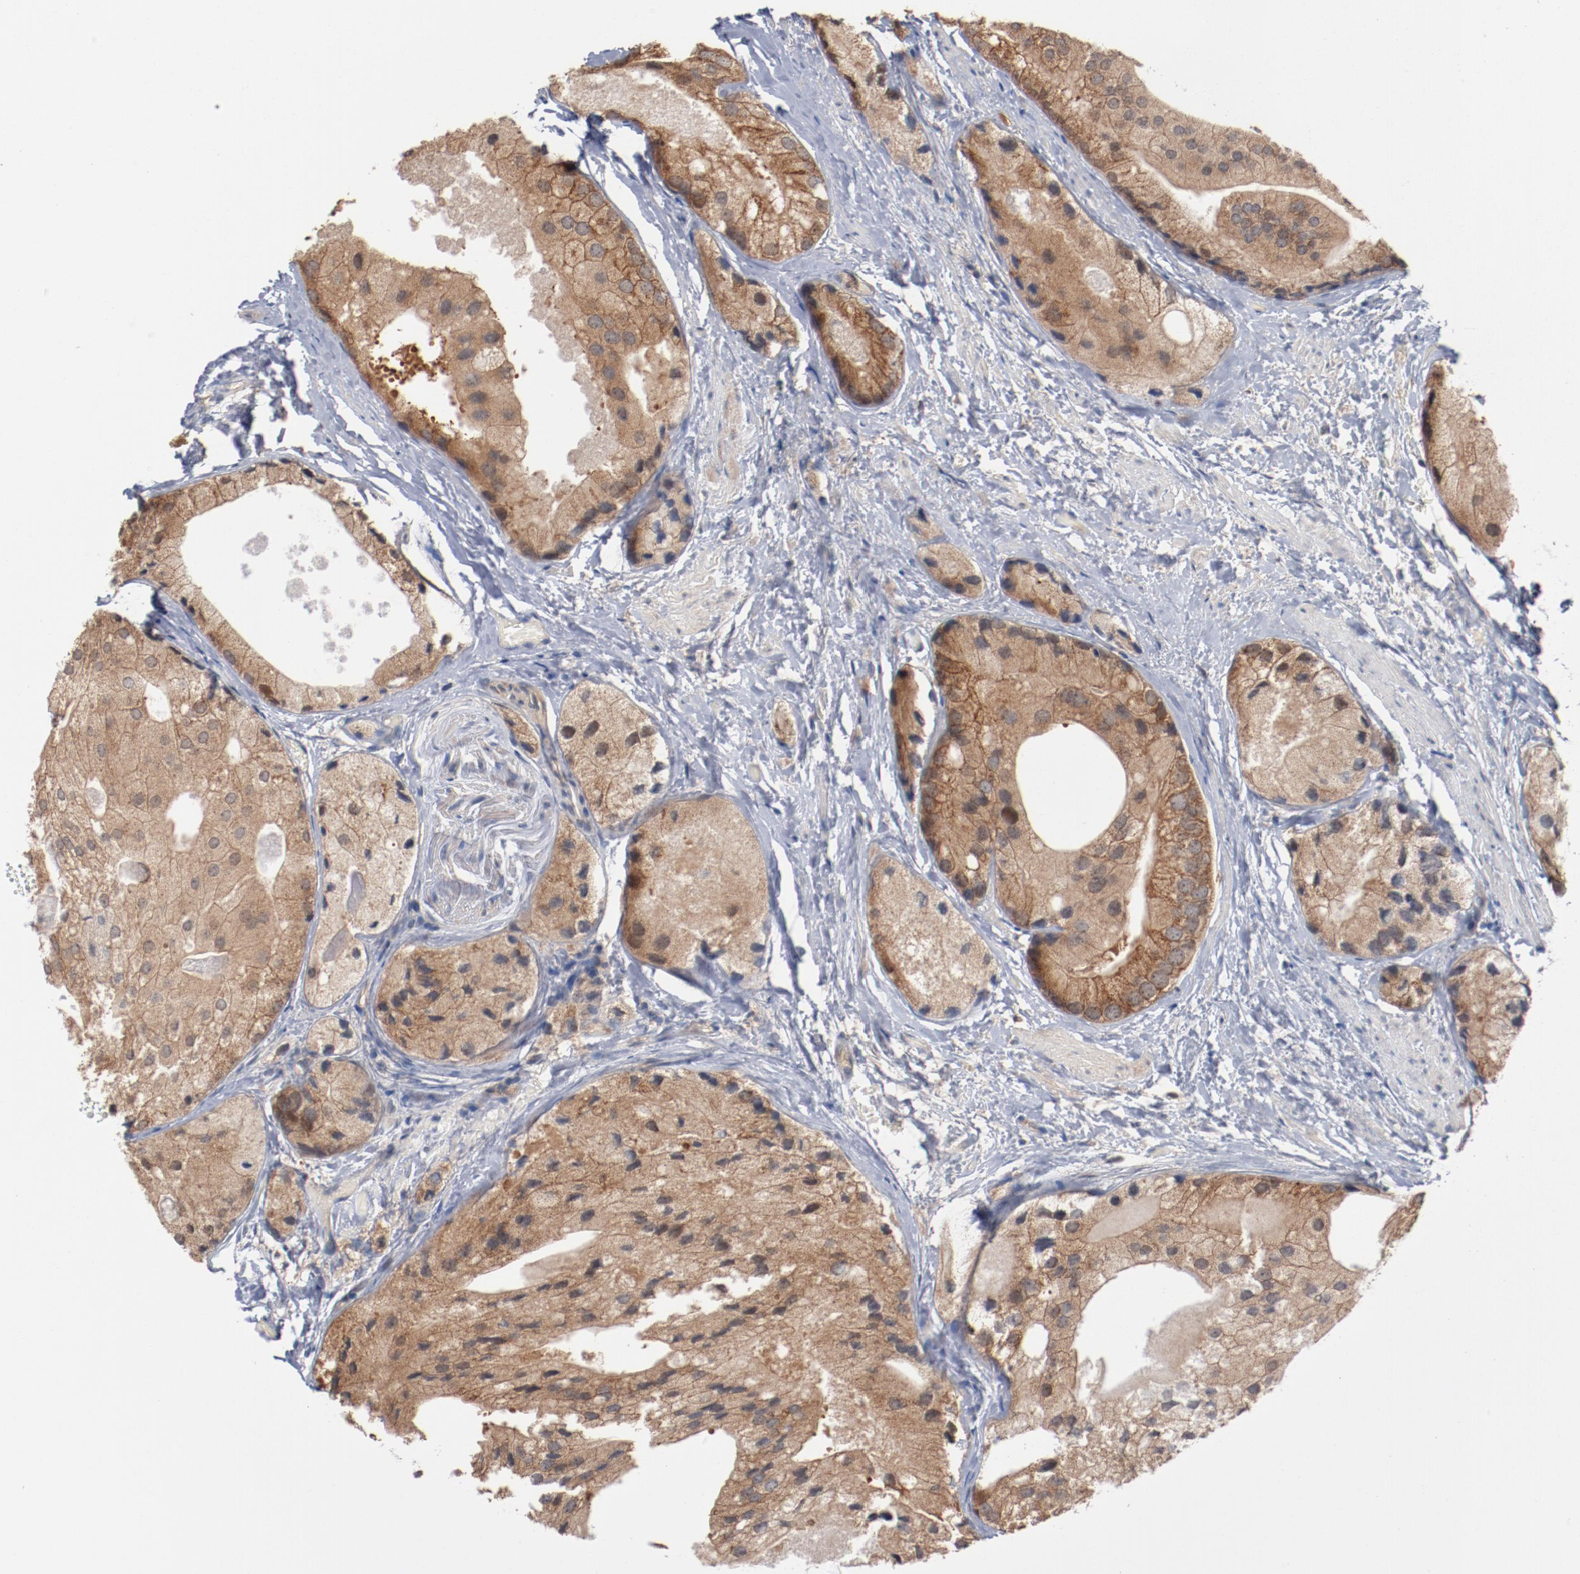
{"staining": {"intensity": "moderate", "quantity": ">75%", "location": "cytoplasmic/membranous,nuclear"}, "tissue": "prostate cancer", "cell_type": "Tumor cells", "image_type": "cancer", "snomed": [{"axis": "morphology", "description": "Adenocarcinoma, Low grade"}, {"axis": "topography", "description": "Prostate"}], "caption": "About >75% of tumor cells in human prostate cancer (adenocarcinoma (low-grade)) show moderate cytoplasmic/membranous and nuclear protein expression as visualized by brown immunohistochemical staining.", "gene": "RNASE11", "patient": {"sex": "male", "age": 69}}